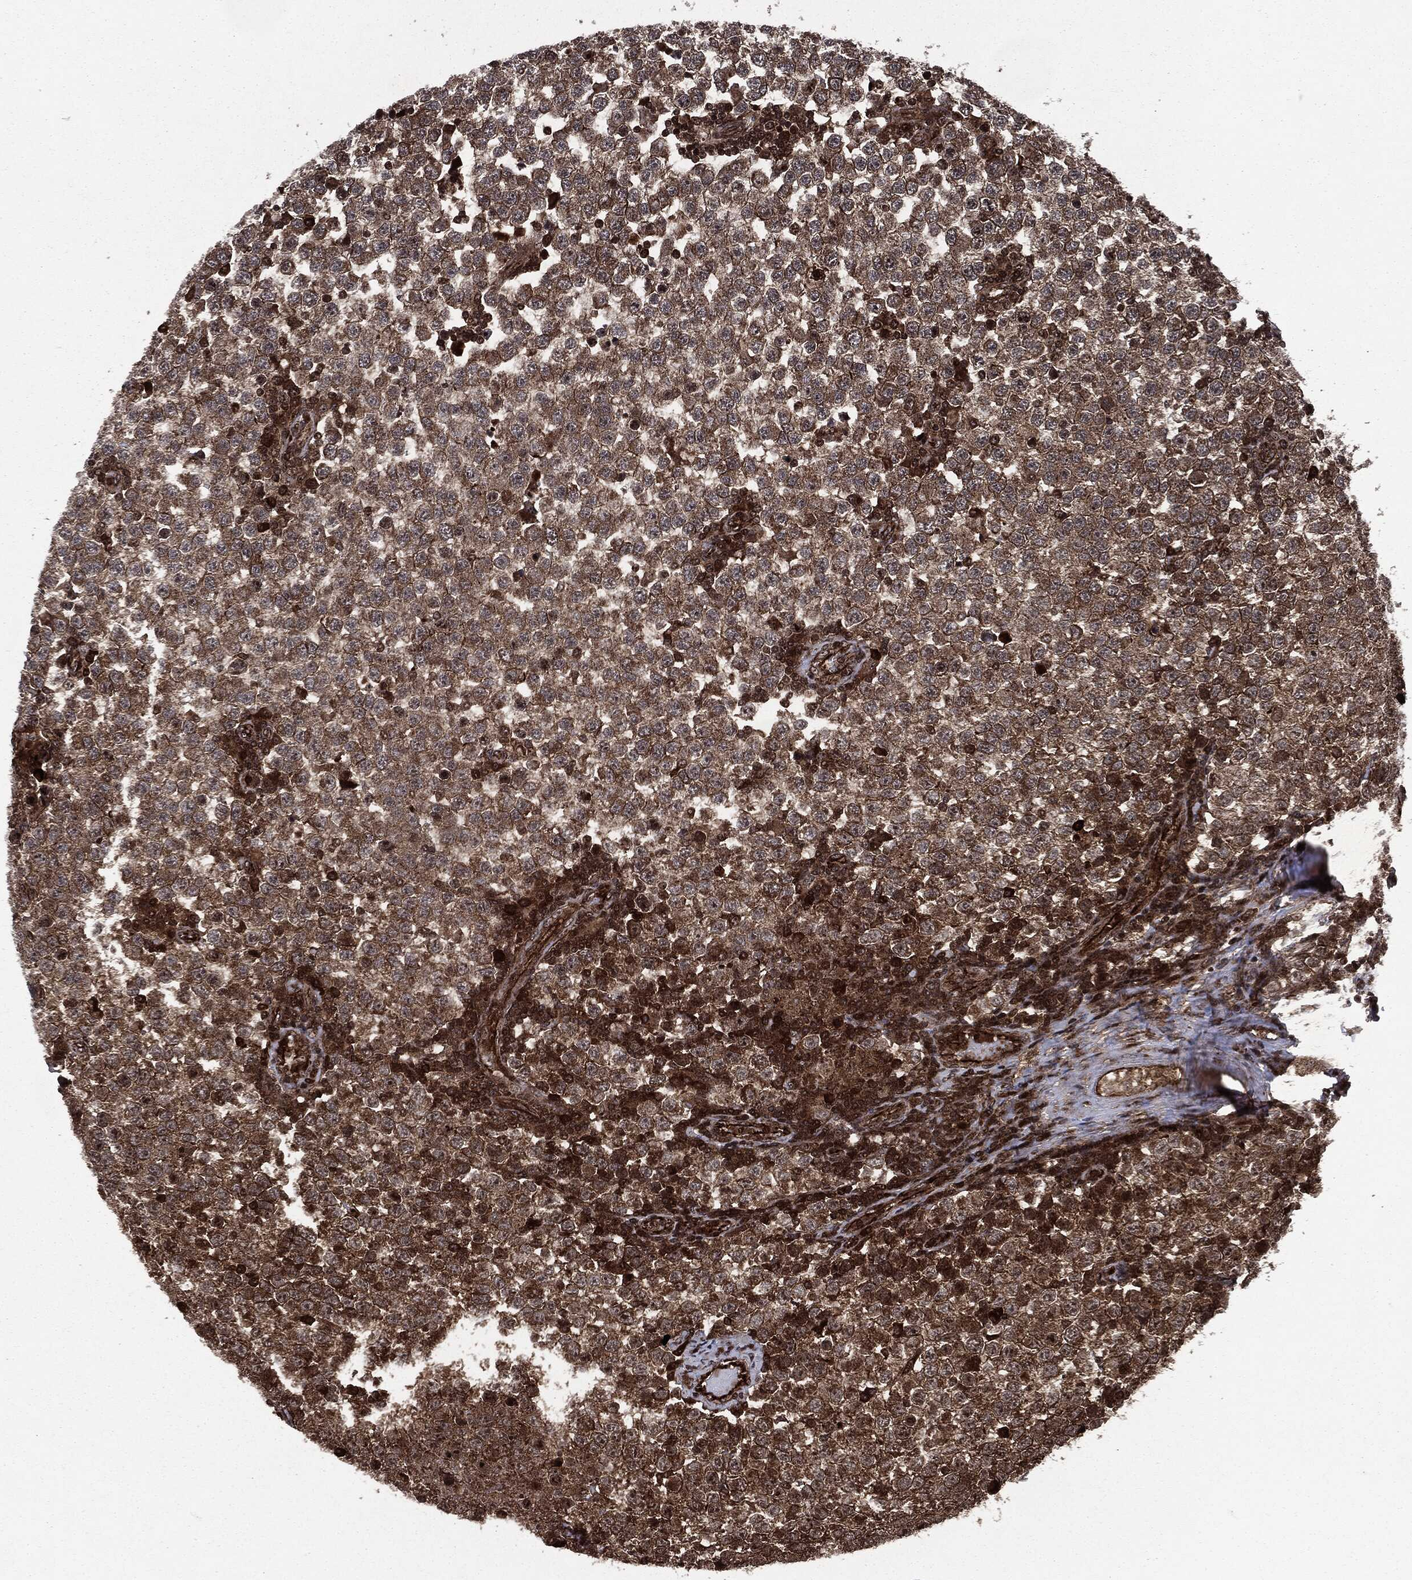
{"staining": {"intensity": "strong", "quantity": "25%-75%", "location": "cytoplasmic/membranous,nuclear"}, "tissue": "testis cancer", "cell_type": "Tumor cells", "image_type": "cancer", "snomed": [{"axis": "morphology", "description": "Seminoma, NOS"}, {"axis": "topography", "description": "Testis"}], "caption": "The immunohistochemical stain highlights strong cytoplasmic/membranous and nuclear expression in tumor cells of testis cancer (seminoma) tissue.", "gene": "CARD6", "patient": {"sex": "male", "age": 34}}